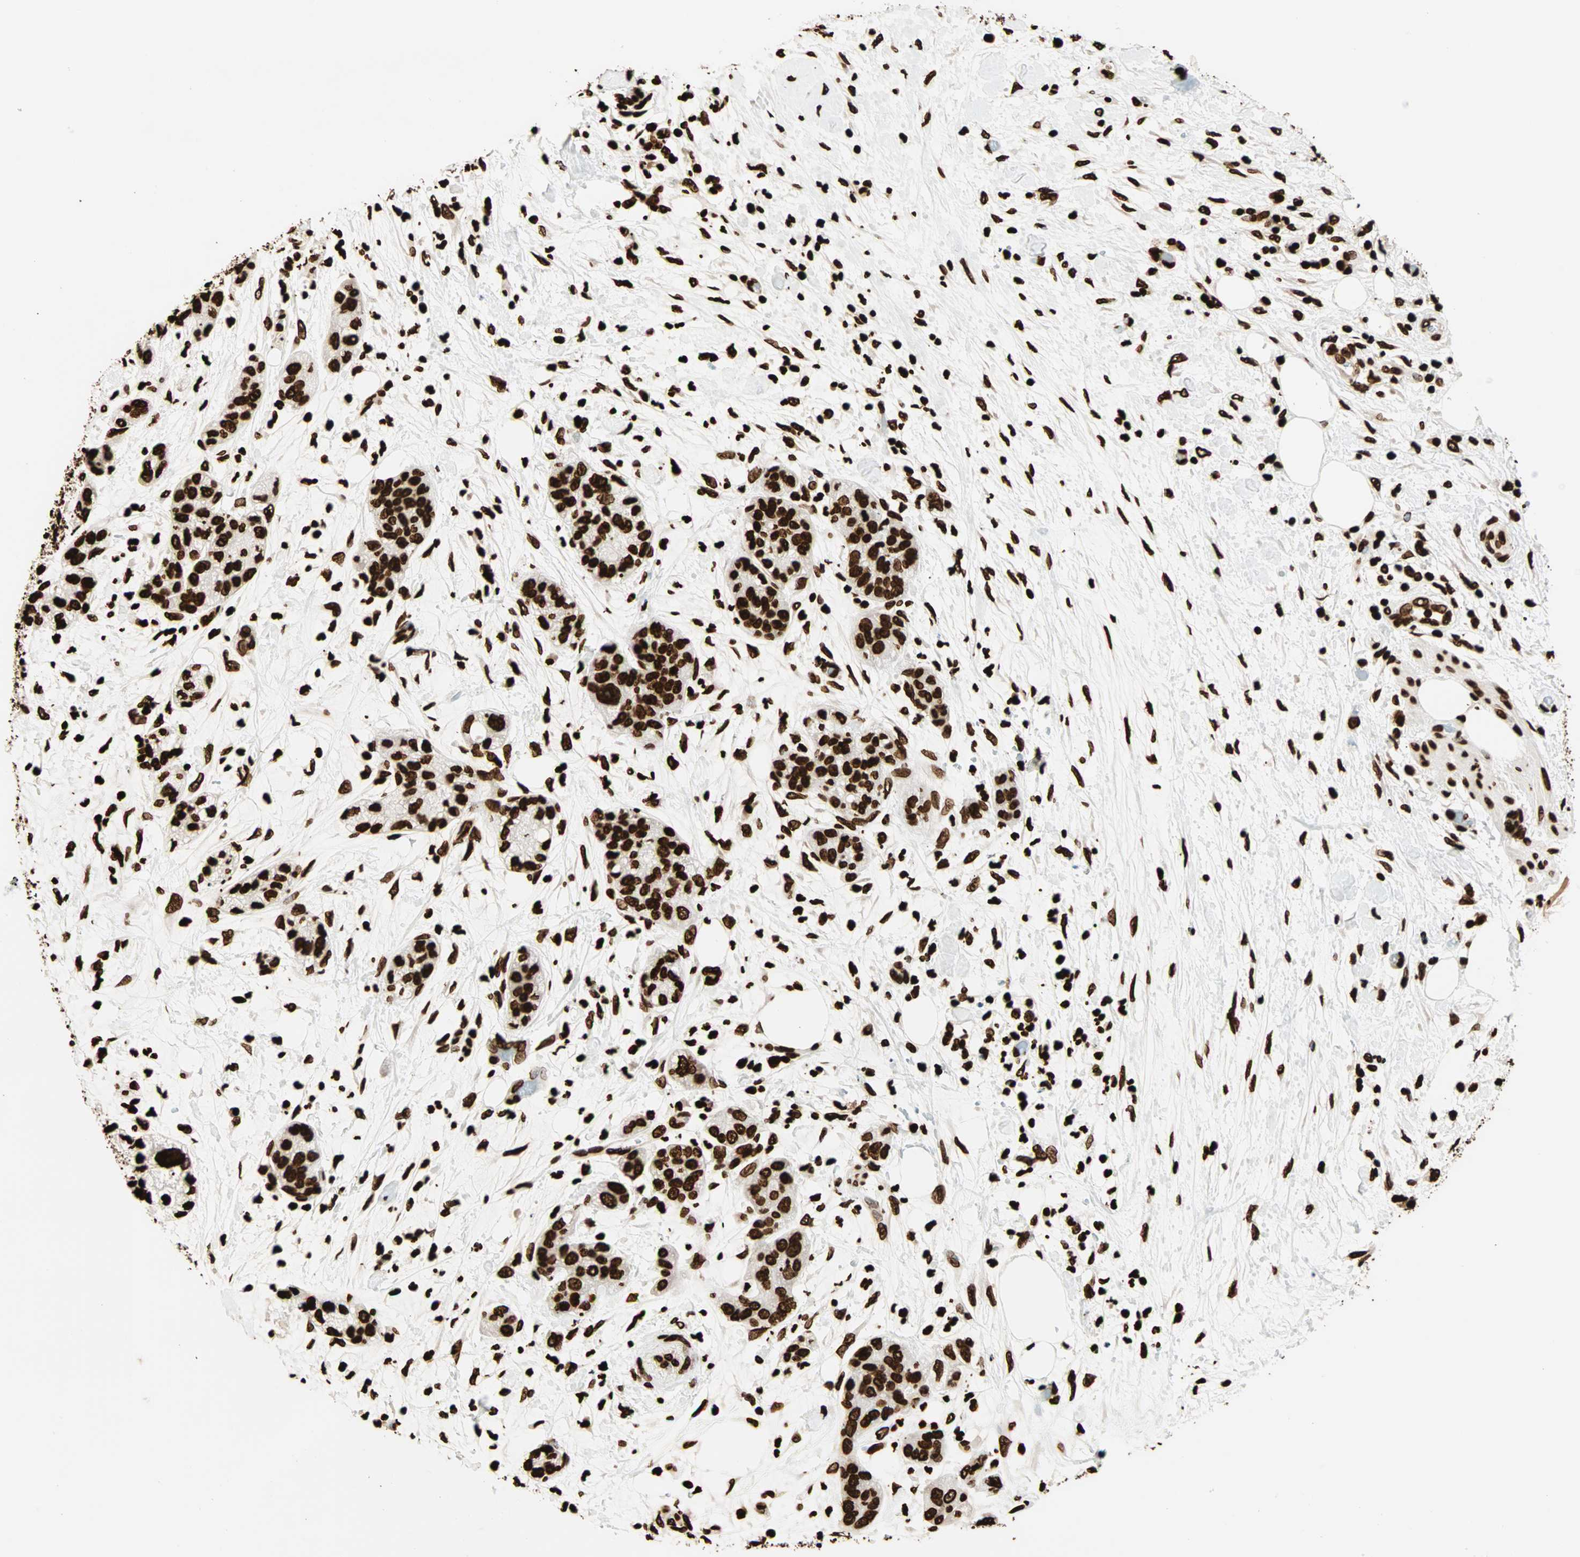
{"staining": {"intensity": "strong", "quantity": ">75%", "location": "nuclear"}, "tissue": "pancreatic cancer", "cell_type": "Tumor cells", "image_type": "cancer", "snomed": [{"axis": "morphology", "description": "Adenocarcinoma, NOS"}, {"axis": "topography", "description": "Pancreas"}], "caption": "A brown stain shows strong nuclear positivity of a protein in human pancreatic cancer tumor cells.", "gene": "GLI2", "patient": {"sex": "female", "age": 78}}